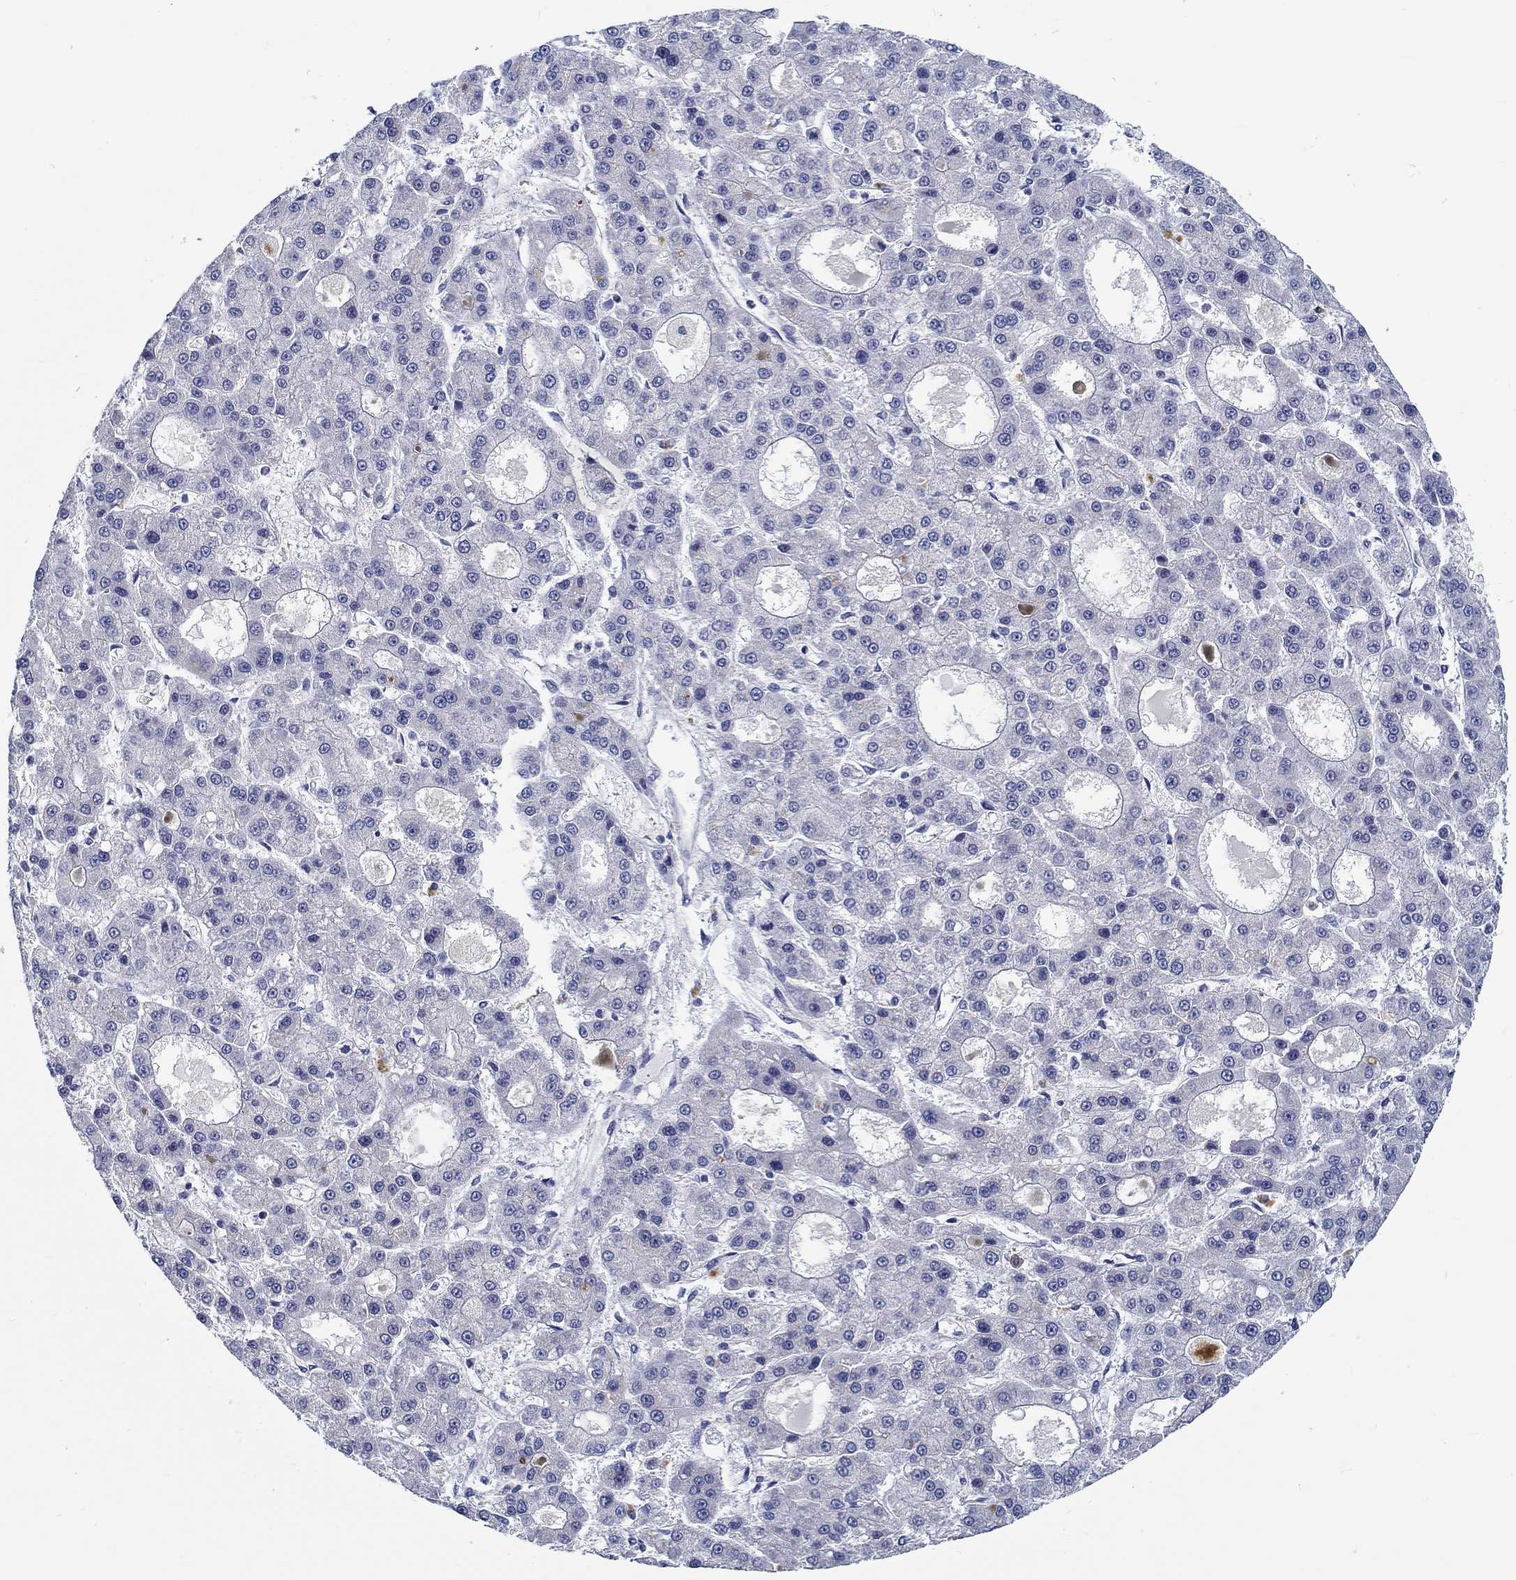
{"staining": {"intensity": "negative", "quantity": "none", "location": "none"}, "tissue": "liver cancer", "cell_type": "Tumor cells", "image_type": "cancer", "snomed": [{"axis": "morphology", "description": "Carcinoma, Hepatocellular, NOS"}, {"axis": "topography", "description": "Liver"}], "caption": "The micrograph shows no significant positivity in tumor cells of liver cancer.", "gene": "MYBPC1", "patient": {"sex": "male", "age": 70}}